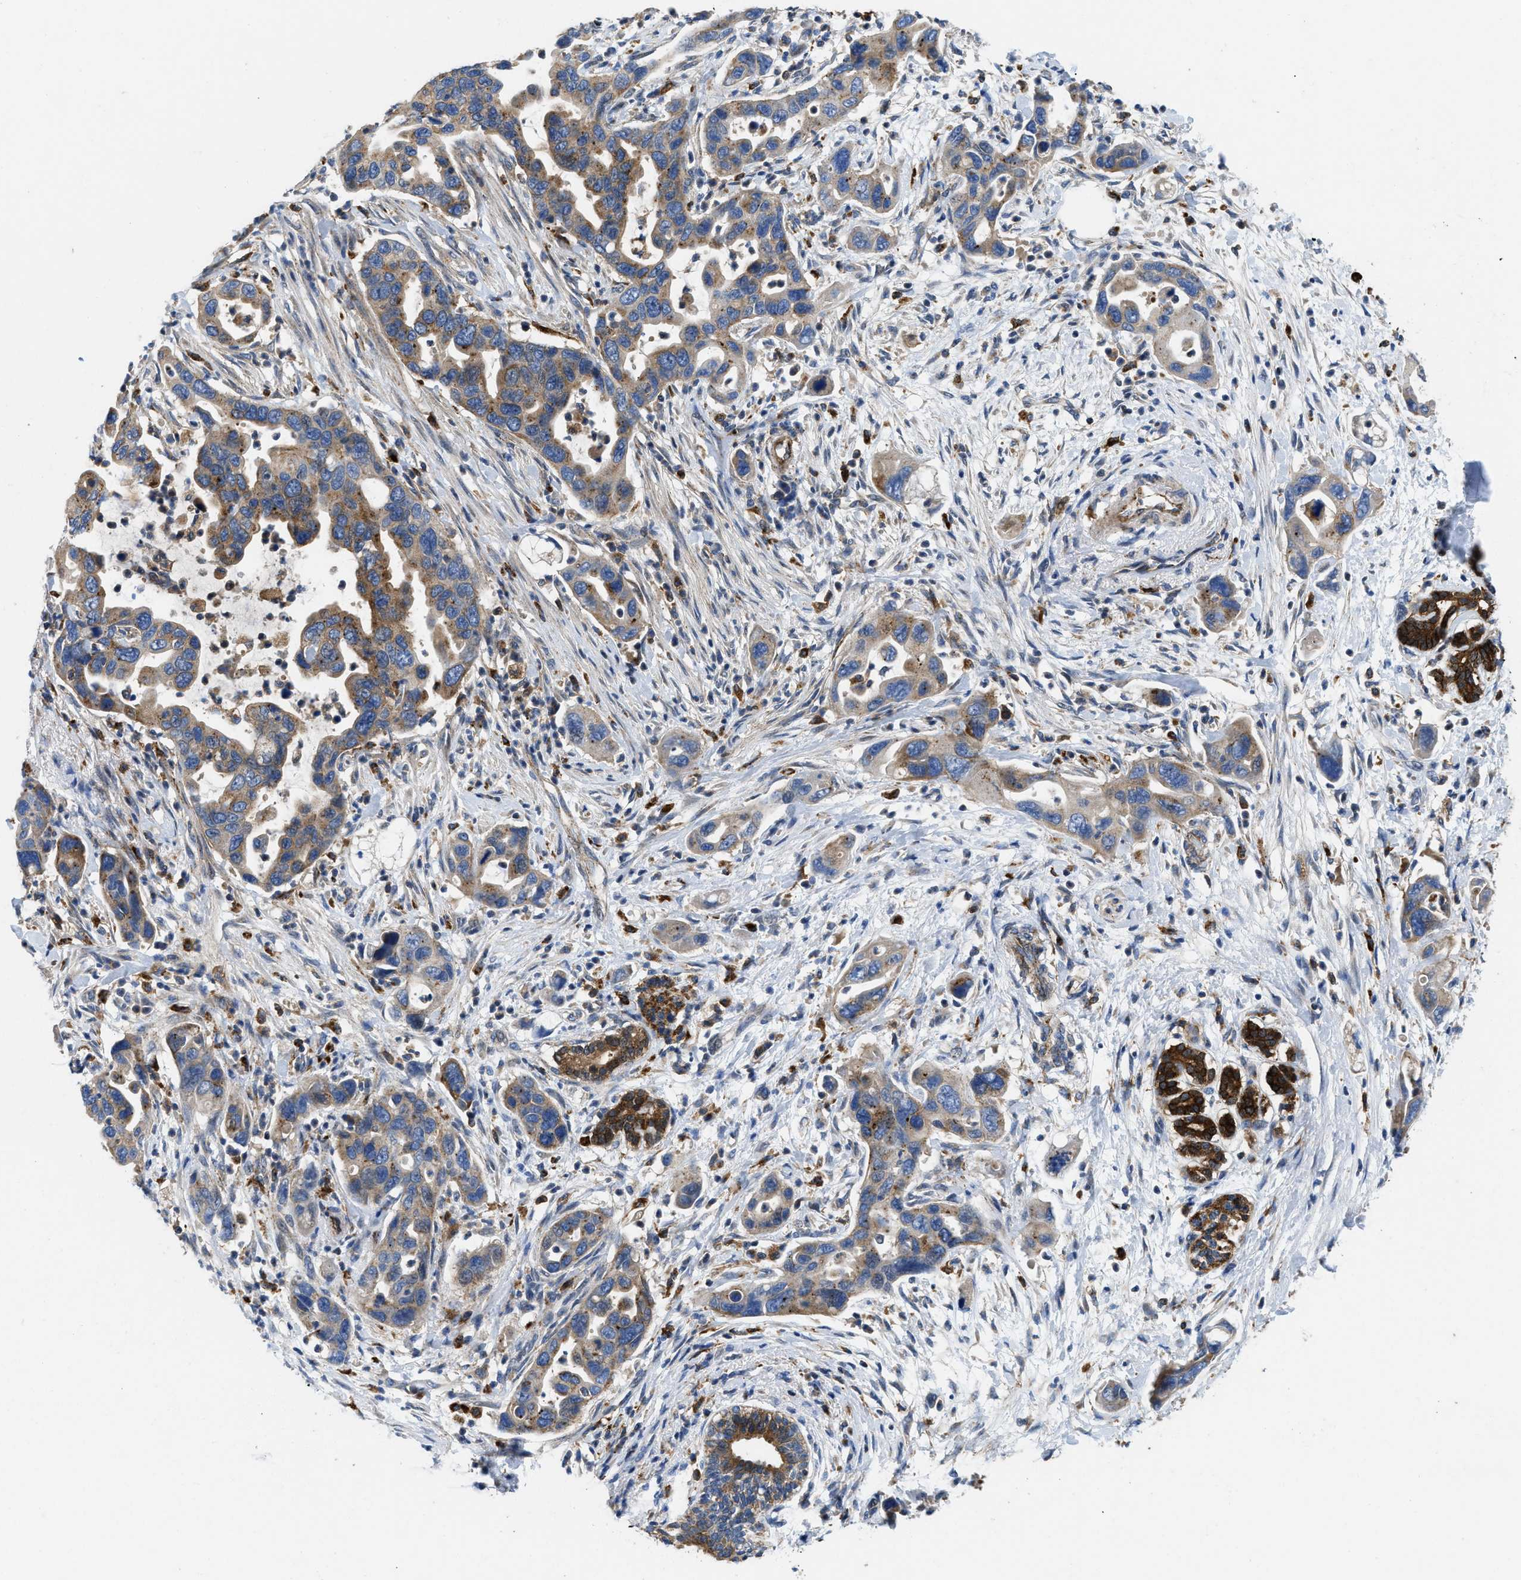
{"staining": {"intensity": "moderate", "quantity": ">75%", "location": "cytoplasmic/membranous"}, "tissue": "pancreatic cancer", "cell_type": "Tumor cells", "image_type": "cancer", "snomed": [{"axis": "morphology", "description": "Normal tissue, NOS"}, {"axis": "morphology", "description": "Adenocarcinoma, NOS"}, {"axis": "topography", "description": "Pancreas"}], "caption": "Protein staining by IHC displays moderate cytoplasmic/membranous positivity in approximately >75% of tumor cells in pancreatic cancer. (brown staining indicates protein expression, while blue staining denotes nuclei).", "gene": "ENPP4", "patient": {"sex": "female", "age": 71}}